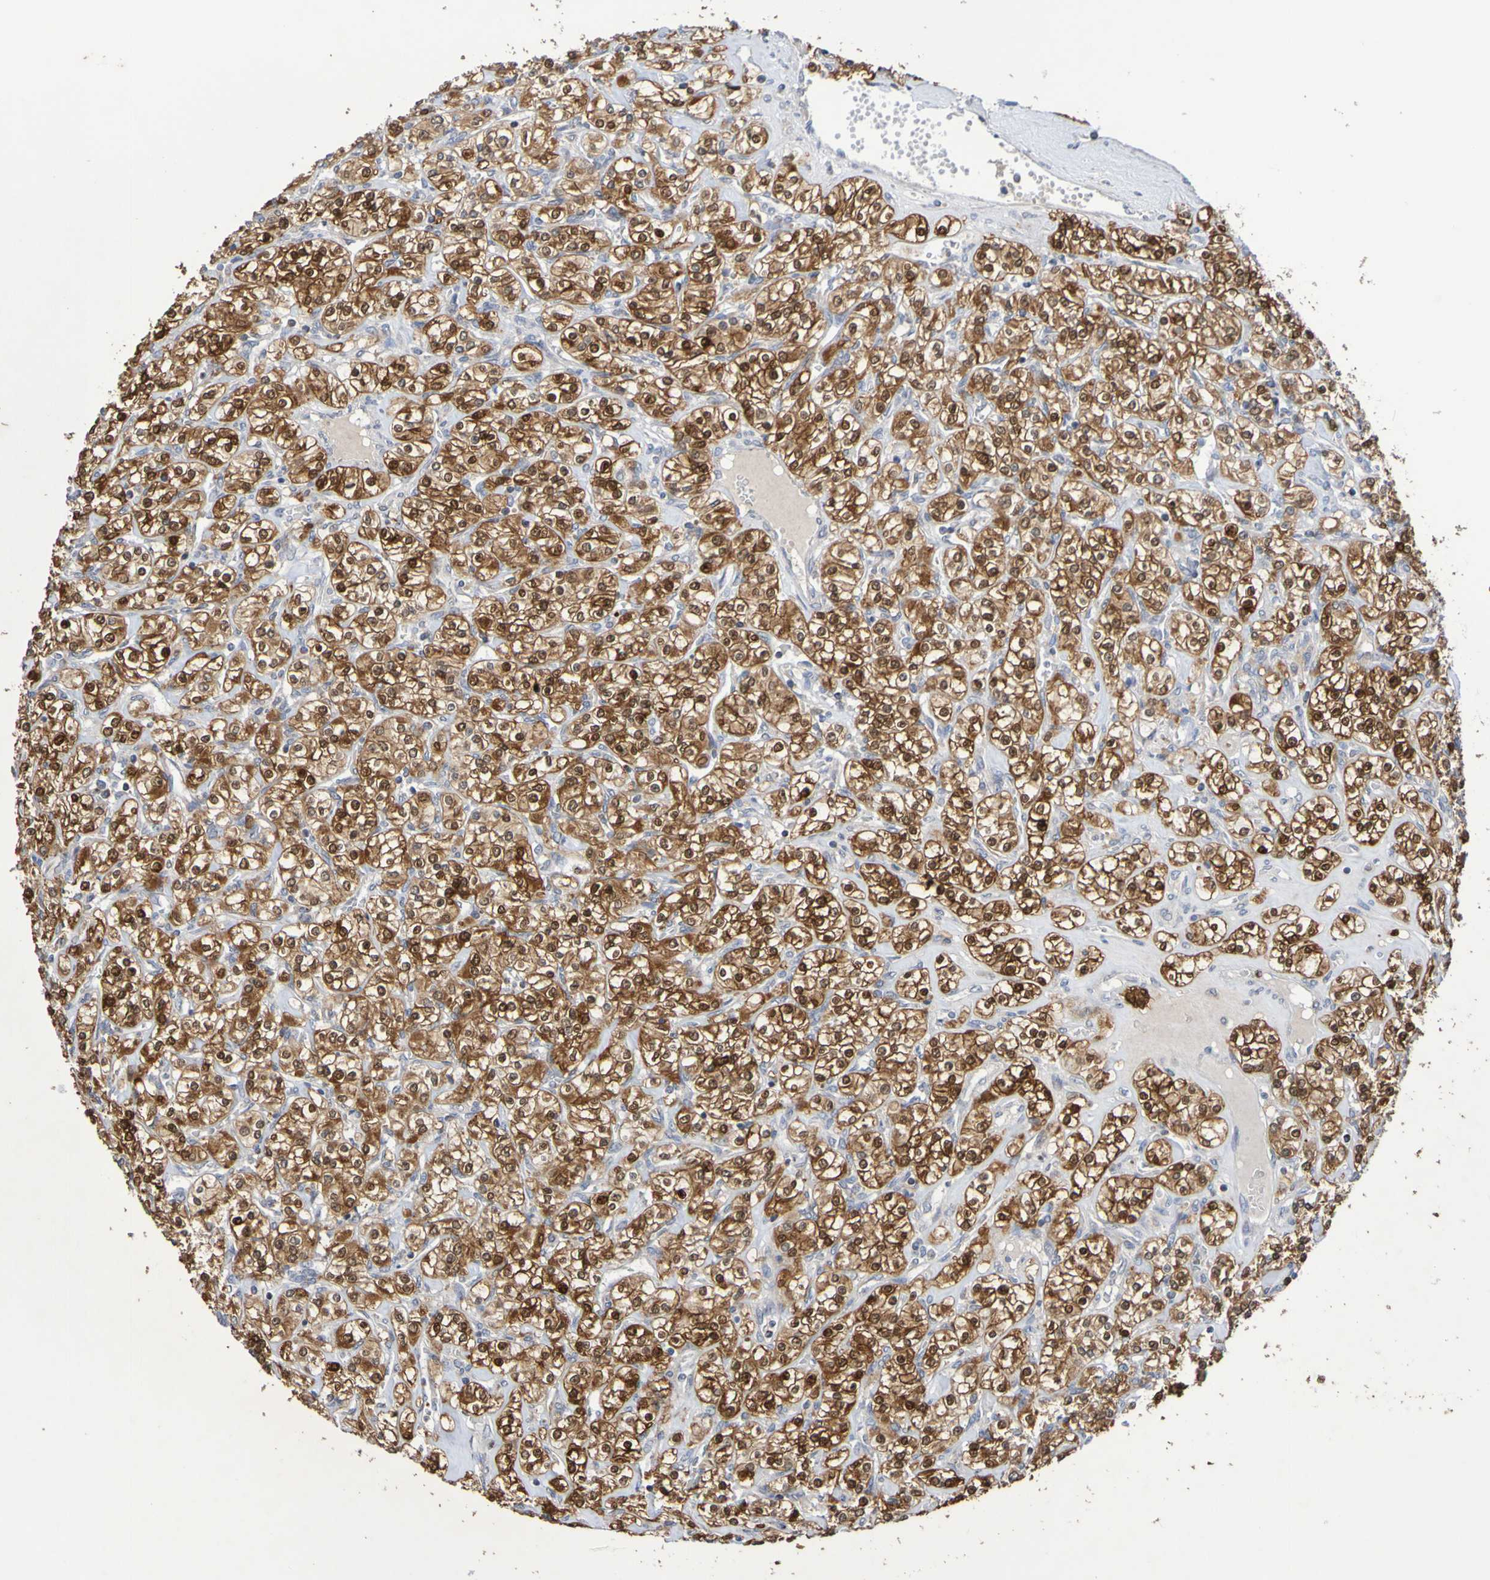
{"staining": {"intensity": "moderate", "quantity": ">75%", "location": "cytoplasmic/membranous,nuclear"}, "tissue": "renal cancer", "cell_type": "Tumor cells", "image_type": "cancer", "snomed": [{"axis": "morphology", "description": "Adenocarcinoma, NOS"}, {"axis": "topography", "description": "Kidney"}], "caption": "Renal cancer stained with DAB immunohistochemistry displays medium levels of moderate cytoplasmic/membranous and nuclear positivity in approximately >75% of tumor cells.", "gene": "C3orf18", "patient": {"sex": "male", "age": 77}}